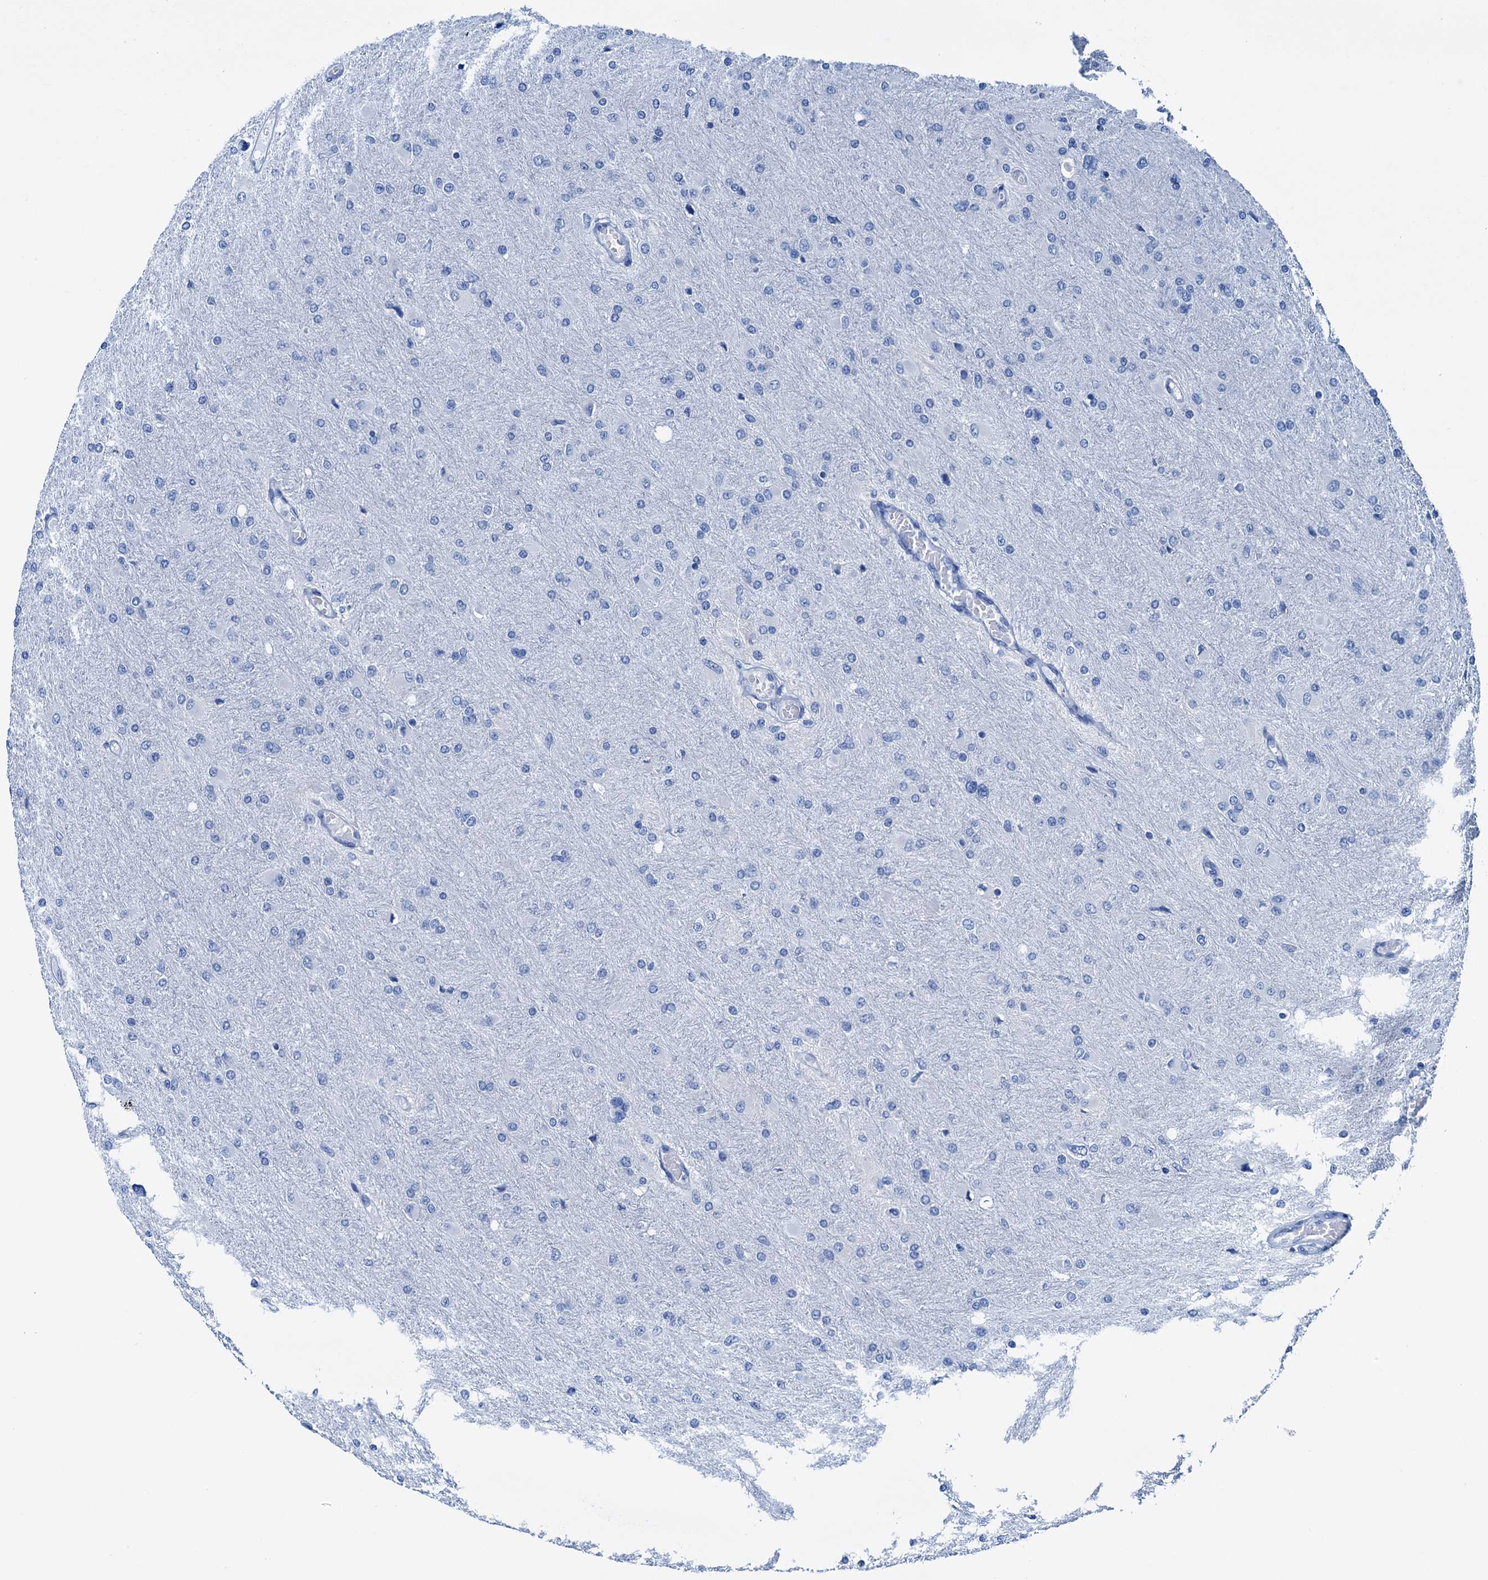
{"staining": {"intensity": "negative", "quantity": "none", "location": "none"}, "tissue": "glioma", "cell_type": "Tumor cells", "image_type": "cancer", "snomed": [{"axis": "morphology", "description": "Glioma, malignant, High grade"}, {"axis": "topography", "description": "Cerebral cortex"}], "caption": "Protein analysis of malignant glioma (high-grade) shows no significant expression in tumor cells. (DAB IHC visualized using brightfield microscopy, high magnification).", "gene": "KNDC1", "patient": {"sex": "female", "age": 36}}